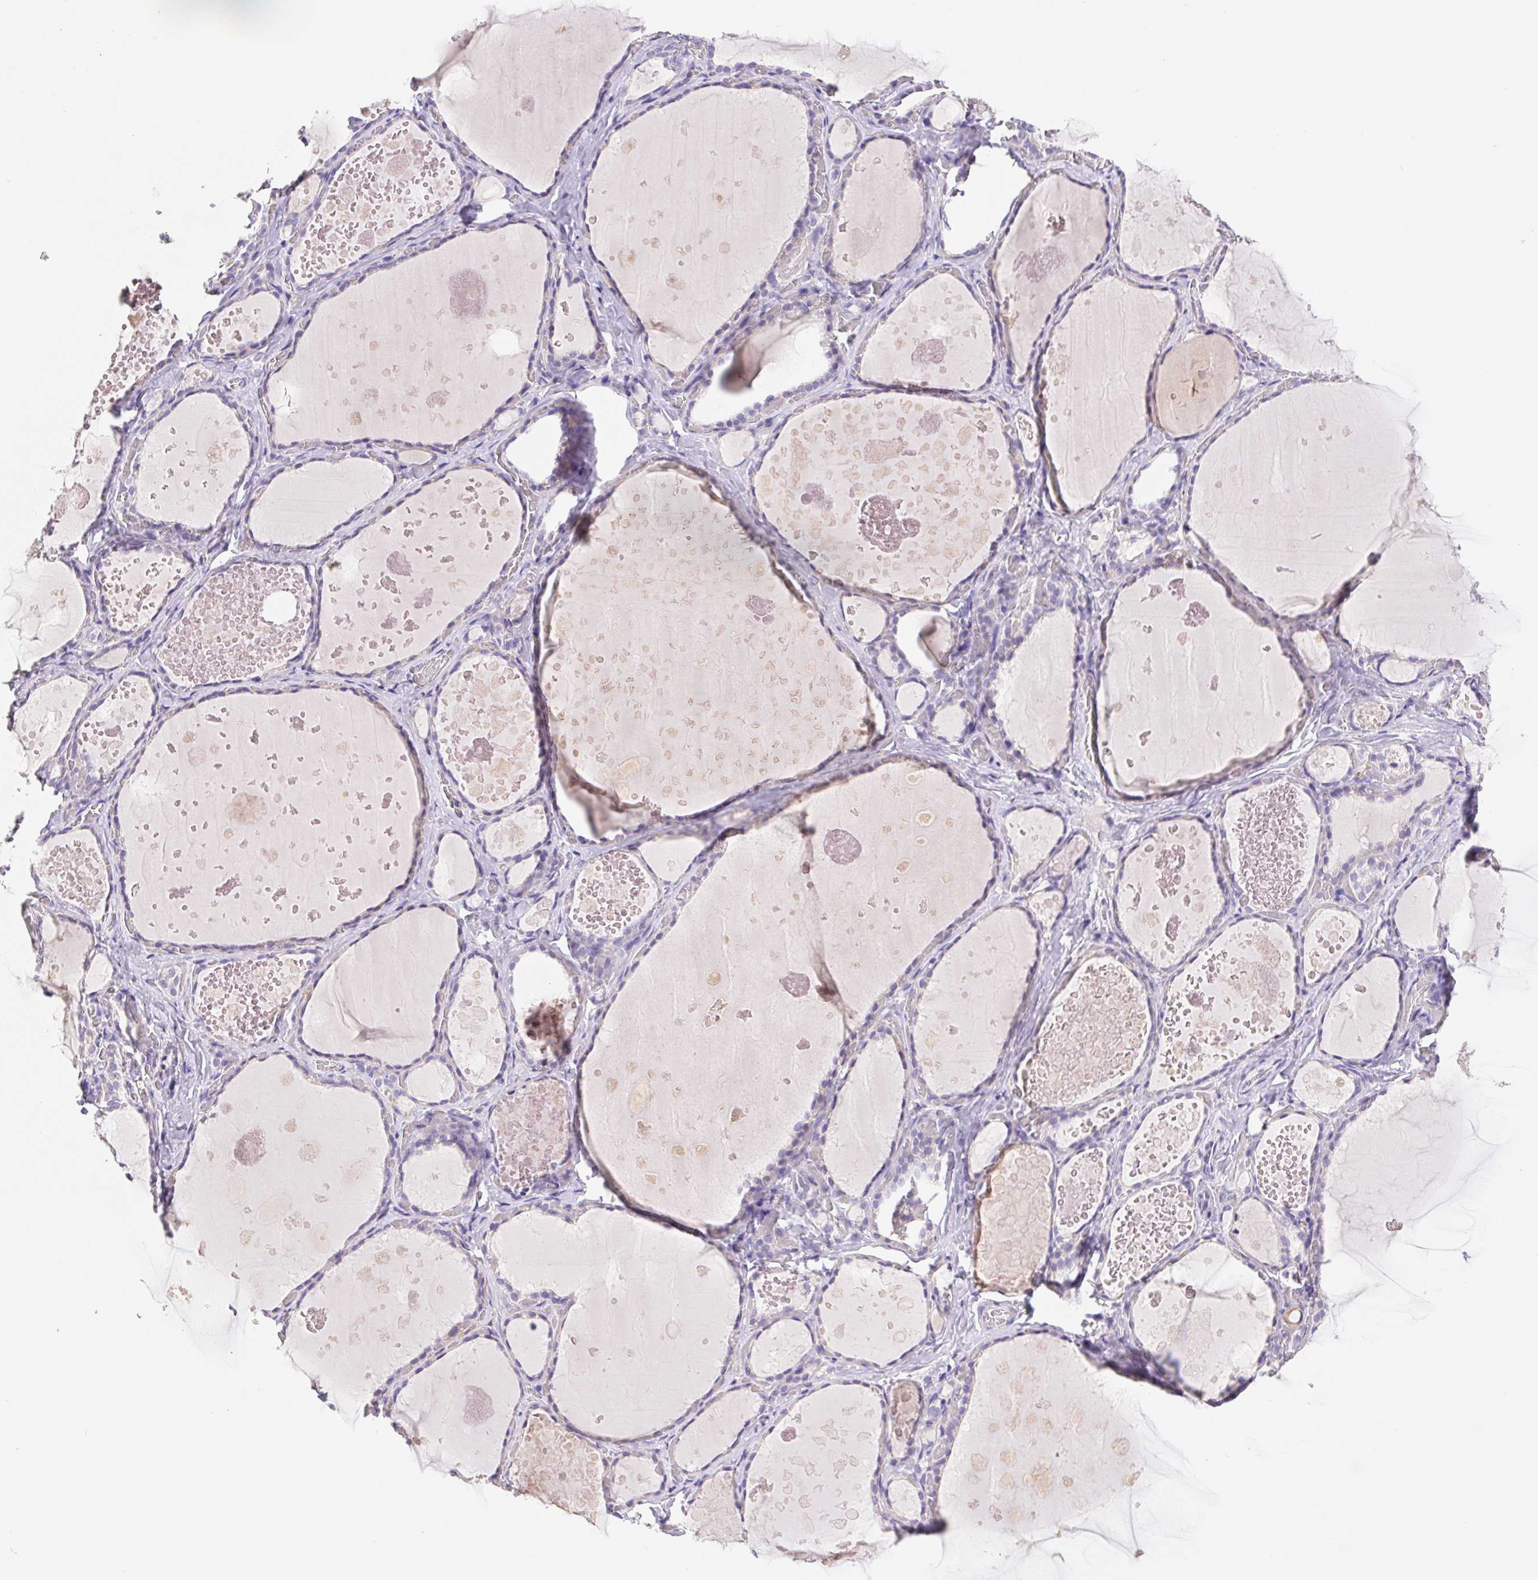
{"staining": {"intensity": "weak", "quantity": "<25%", "location": "cytoplasmic/membranous"}, "tissue": "thyroid gland", "cell_type": "Glandular cells", "image_type": "normal", "snomed": [{"axis": "morphology", "description": "Normal tissue, NOS"}, {"axis": "topography", "description": "Thyroid gland"}], "caption": "Image shows no significant protein staining in glandular cells of normal thyroid gland. (DAB IHC visualized using brightfield microscopy, high magnification).", "gene": "FKBP6", "patient": {"sex": "female", "age": 56}}